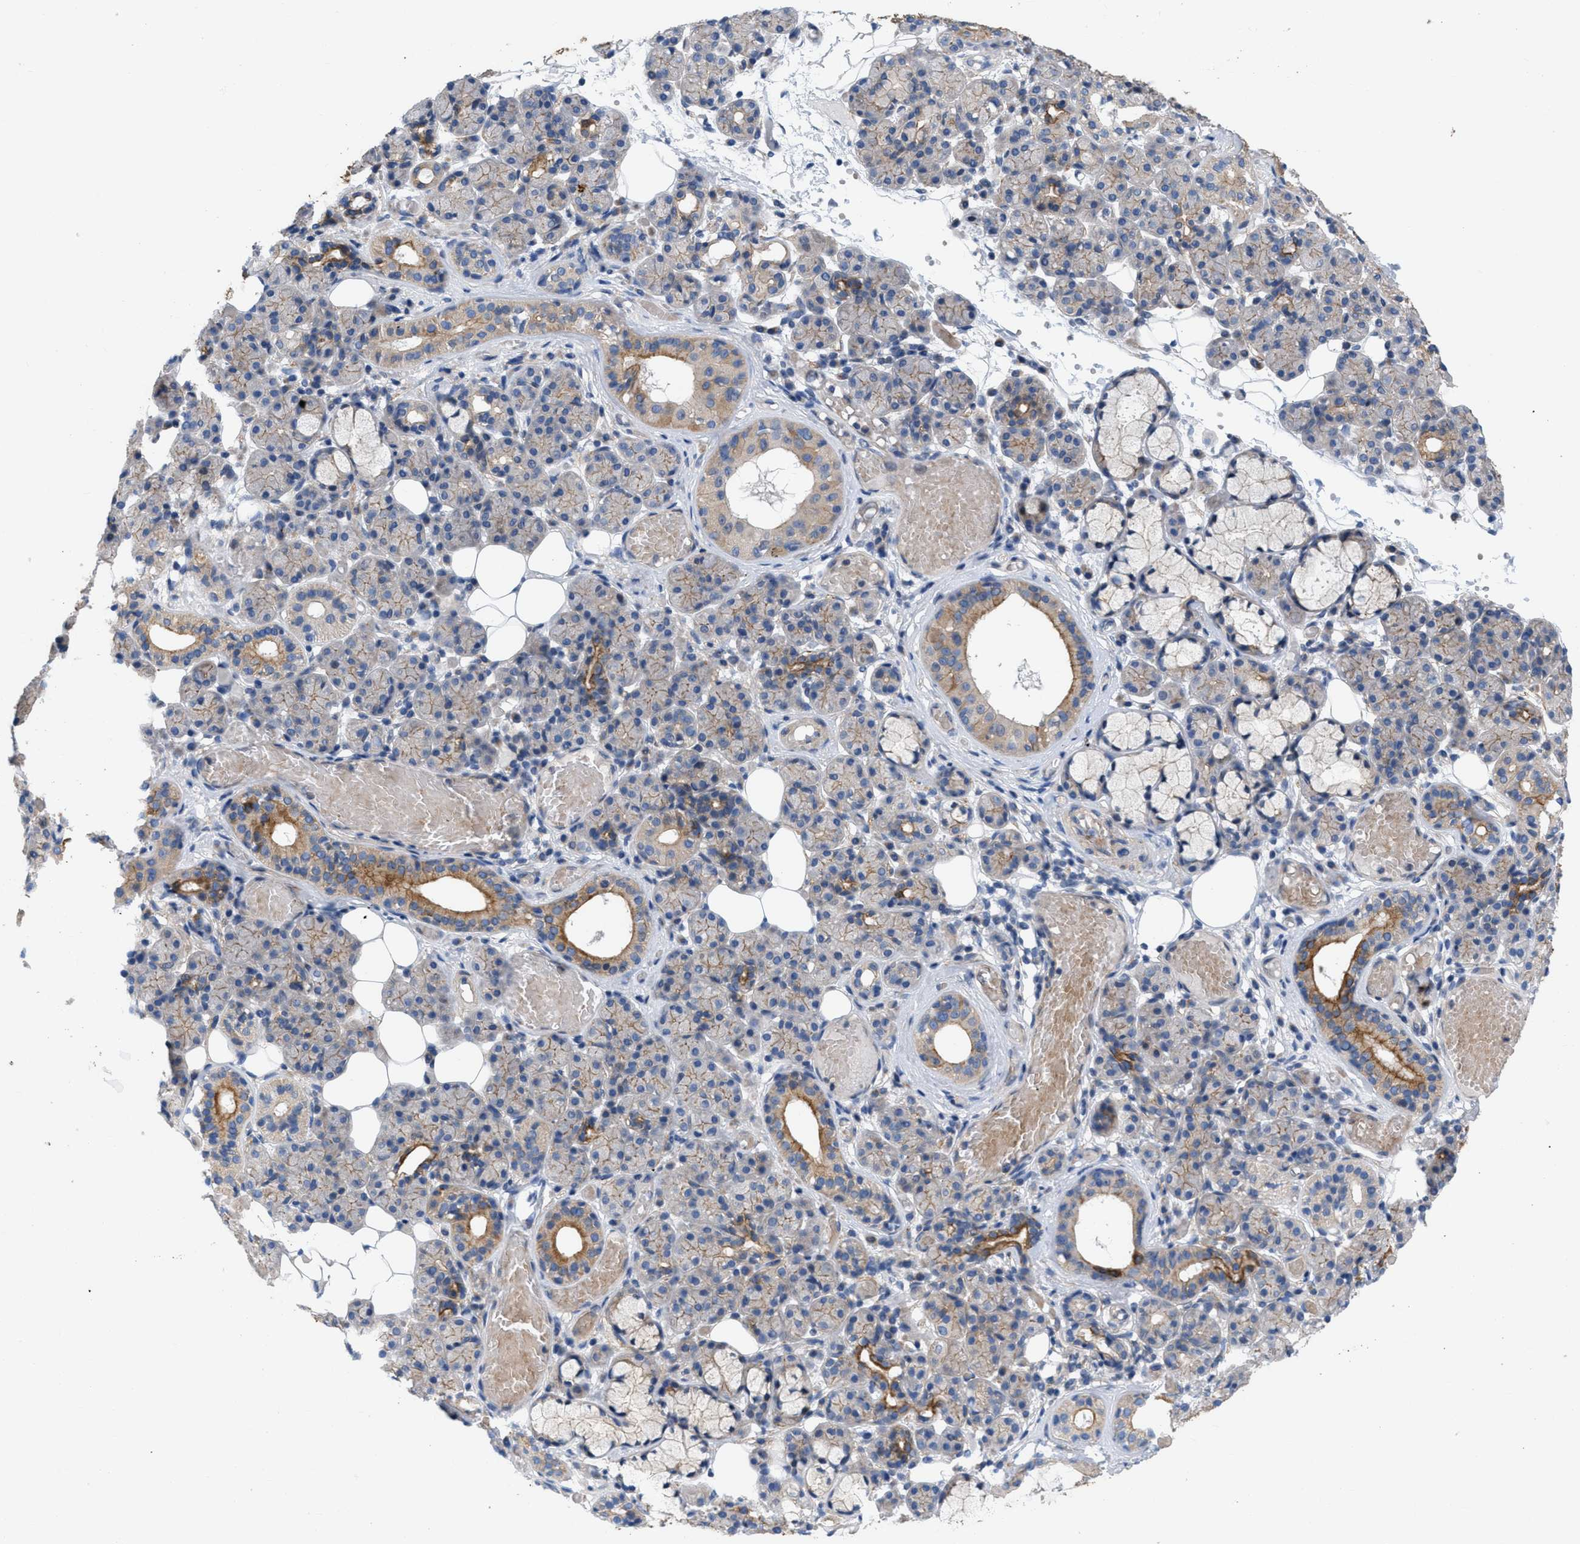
{"staining": {"intensity": "moderate", "quantity": "<25%", "location": "cytoplasmic/membranous"}, "tissue": "salivary gland", "cell_type": "Glandular cells", "image_type": "normal", "snomed": [{"axis": "morphology", "description": "Normal tissue, NOS"}, {"axis": "topography", "description": "Salivary gland"}], "caption": "A brown stain shows moderate cytoplasmic/membranous expression of a protein in glandular cells of unremarkable human salivary gland.", "gene": "NDEL1", "patient": {"sex": "male", "age": 63}}